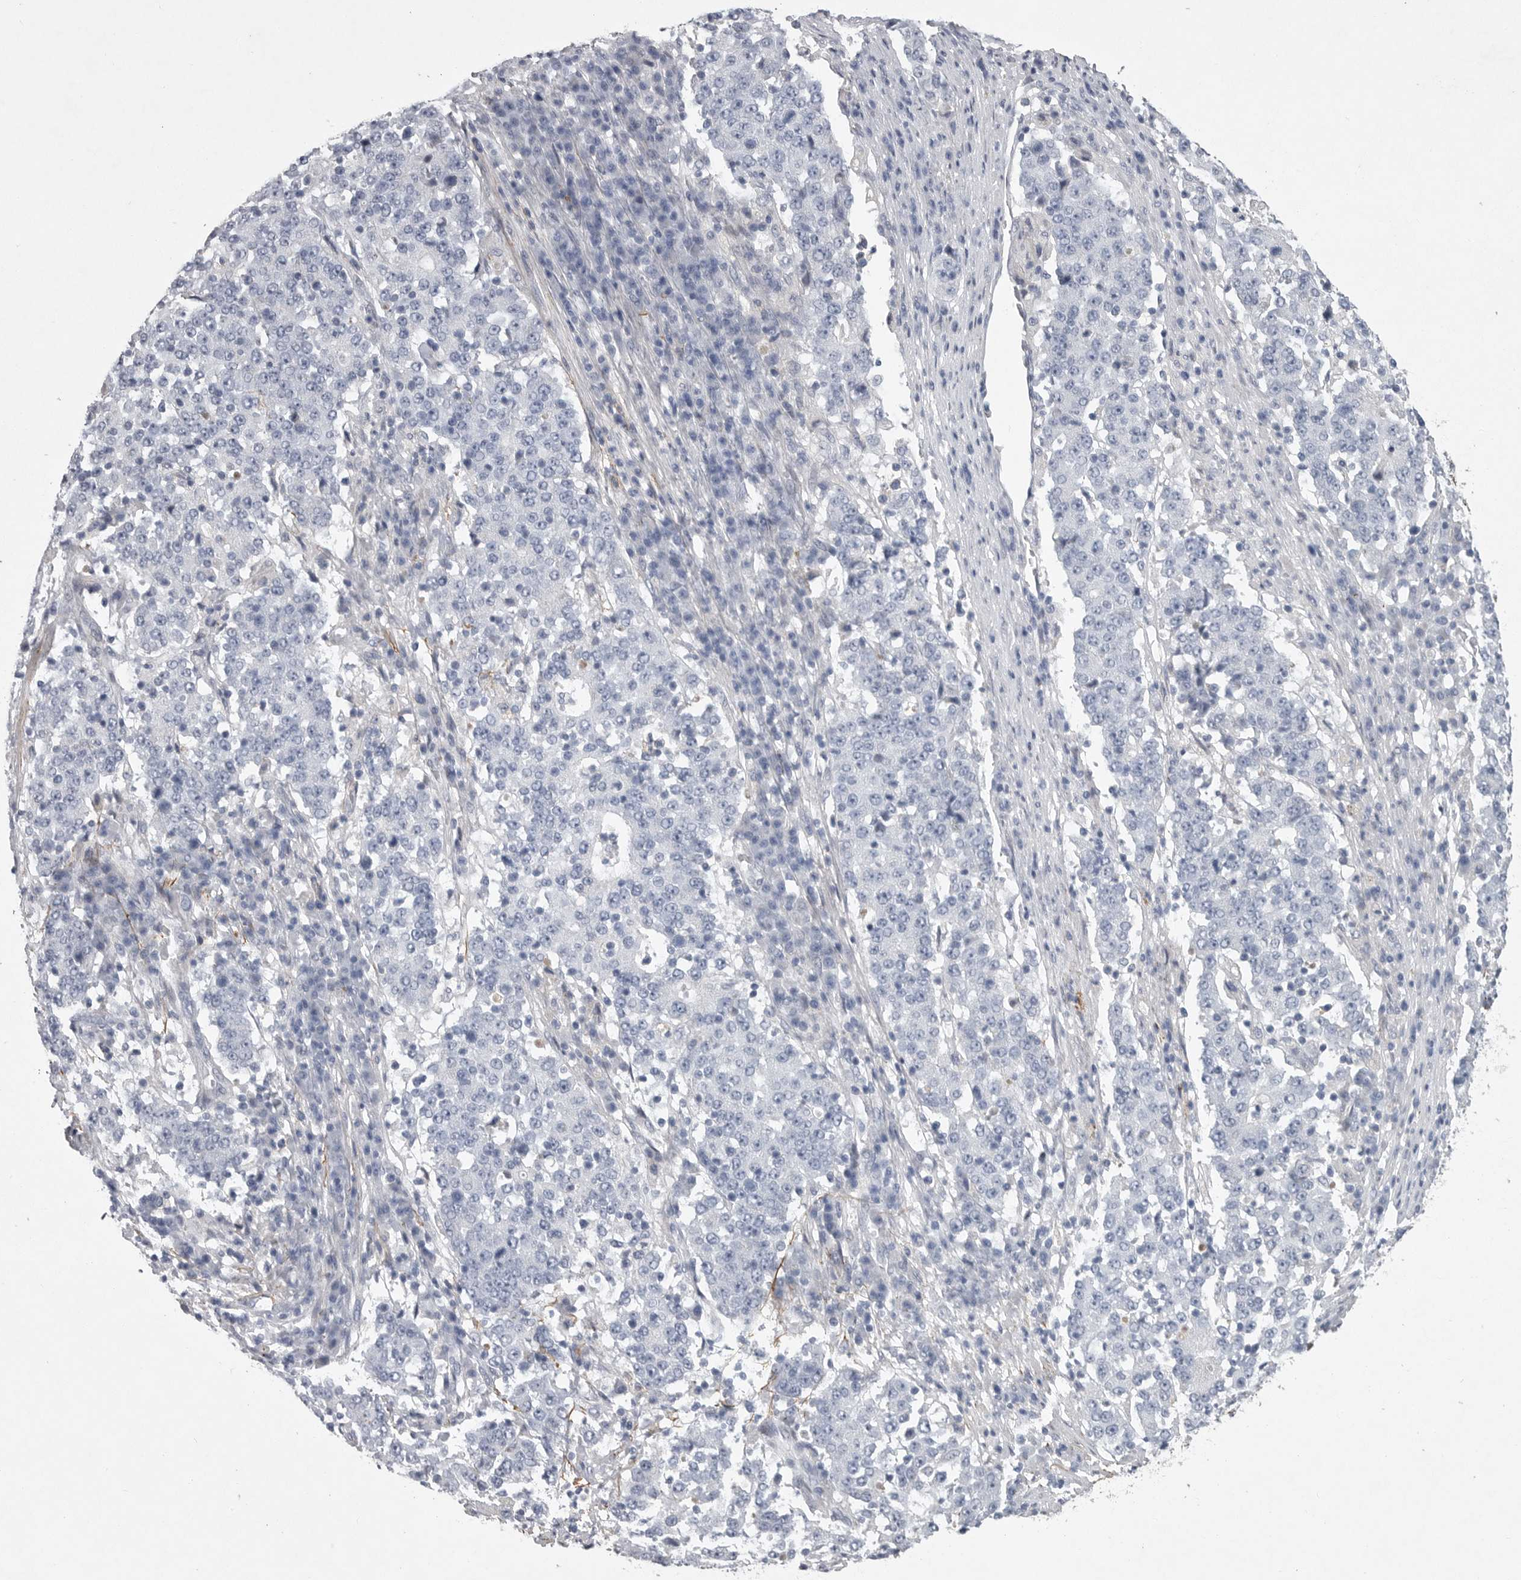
{"staining": {"intensity": "negative", "quantity": "none", "location": "none"}, "tissue": "stomach cancer", "cell_type": "Tumor cells", "image_type": "cancer", "snomed": [{"axis": "morphology", "description": "Adenocarcinoma, NOS"}, {"axis": "topography", "description": "Stomach"}], "caption": "Tumor cells show no significant positivity in stomach cancer (adenocarcinoma). (Stains: DAB (3,3'-diaminobenzidine) IHC with hematoxylin counter stain, Microscopy: brightfield microscopy at high magnification).", "gene": "CRP", "patient": {"sex": "male", "age": 59}}